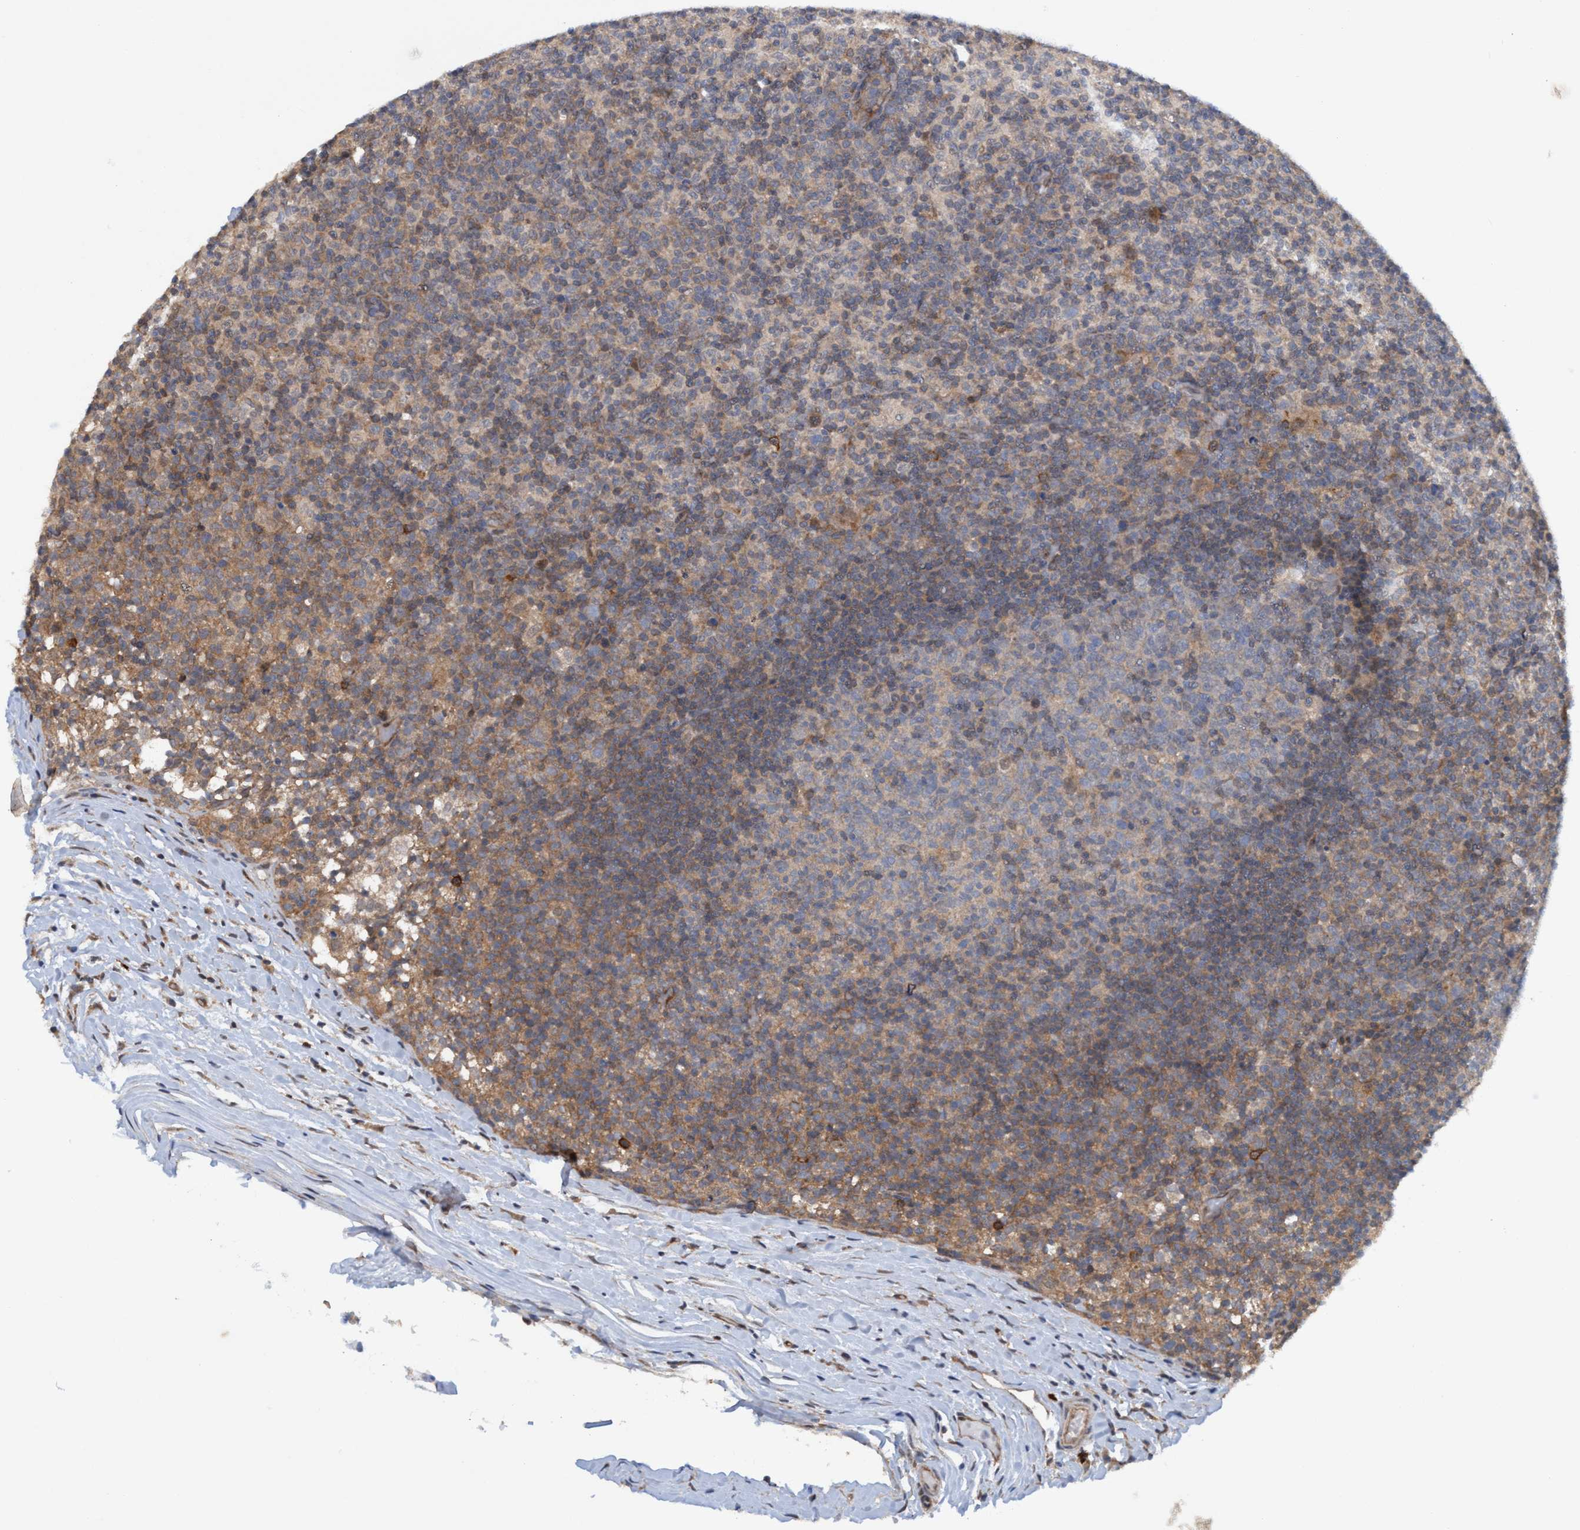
{"staining": {"intensity": "weak", "quantity": "<25%", "location": "cytoplasmic/membranous"}, "tissue": "lymph node", "cell_type": "Germinal center cells", "image_type": "normal", "snomed": [{"axis": "morphology", "description": "Normal tissue, NOS"}, {"axis": "morphology", "description": "Inflammation, NOS"}, {"axis": "topography", "description": "Lymph node"}], "caption": "DAB immunohistochemical staining of normal human lymph node reveals no significant expression in germinal center cells.", "gene": "TRIM65", "patient": {"sex": "male", "age": 55}}